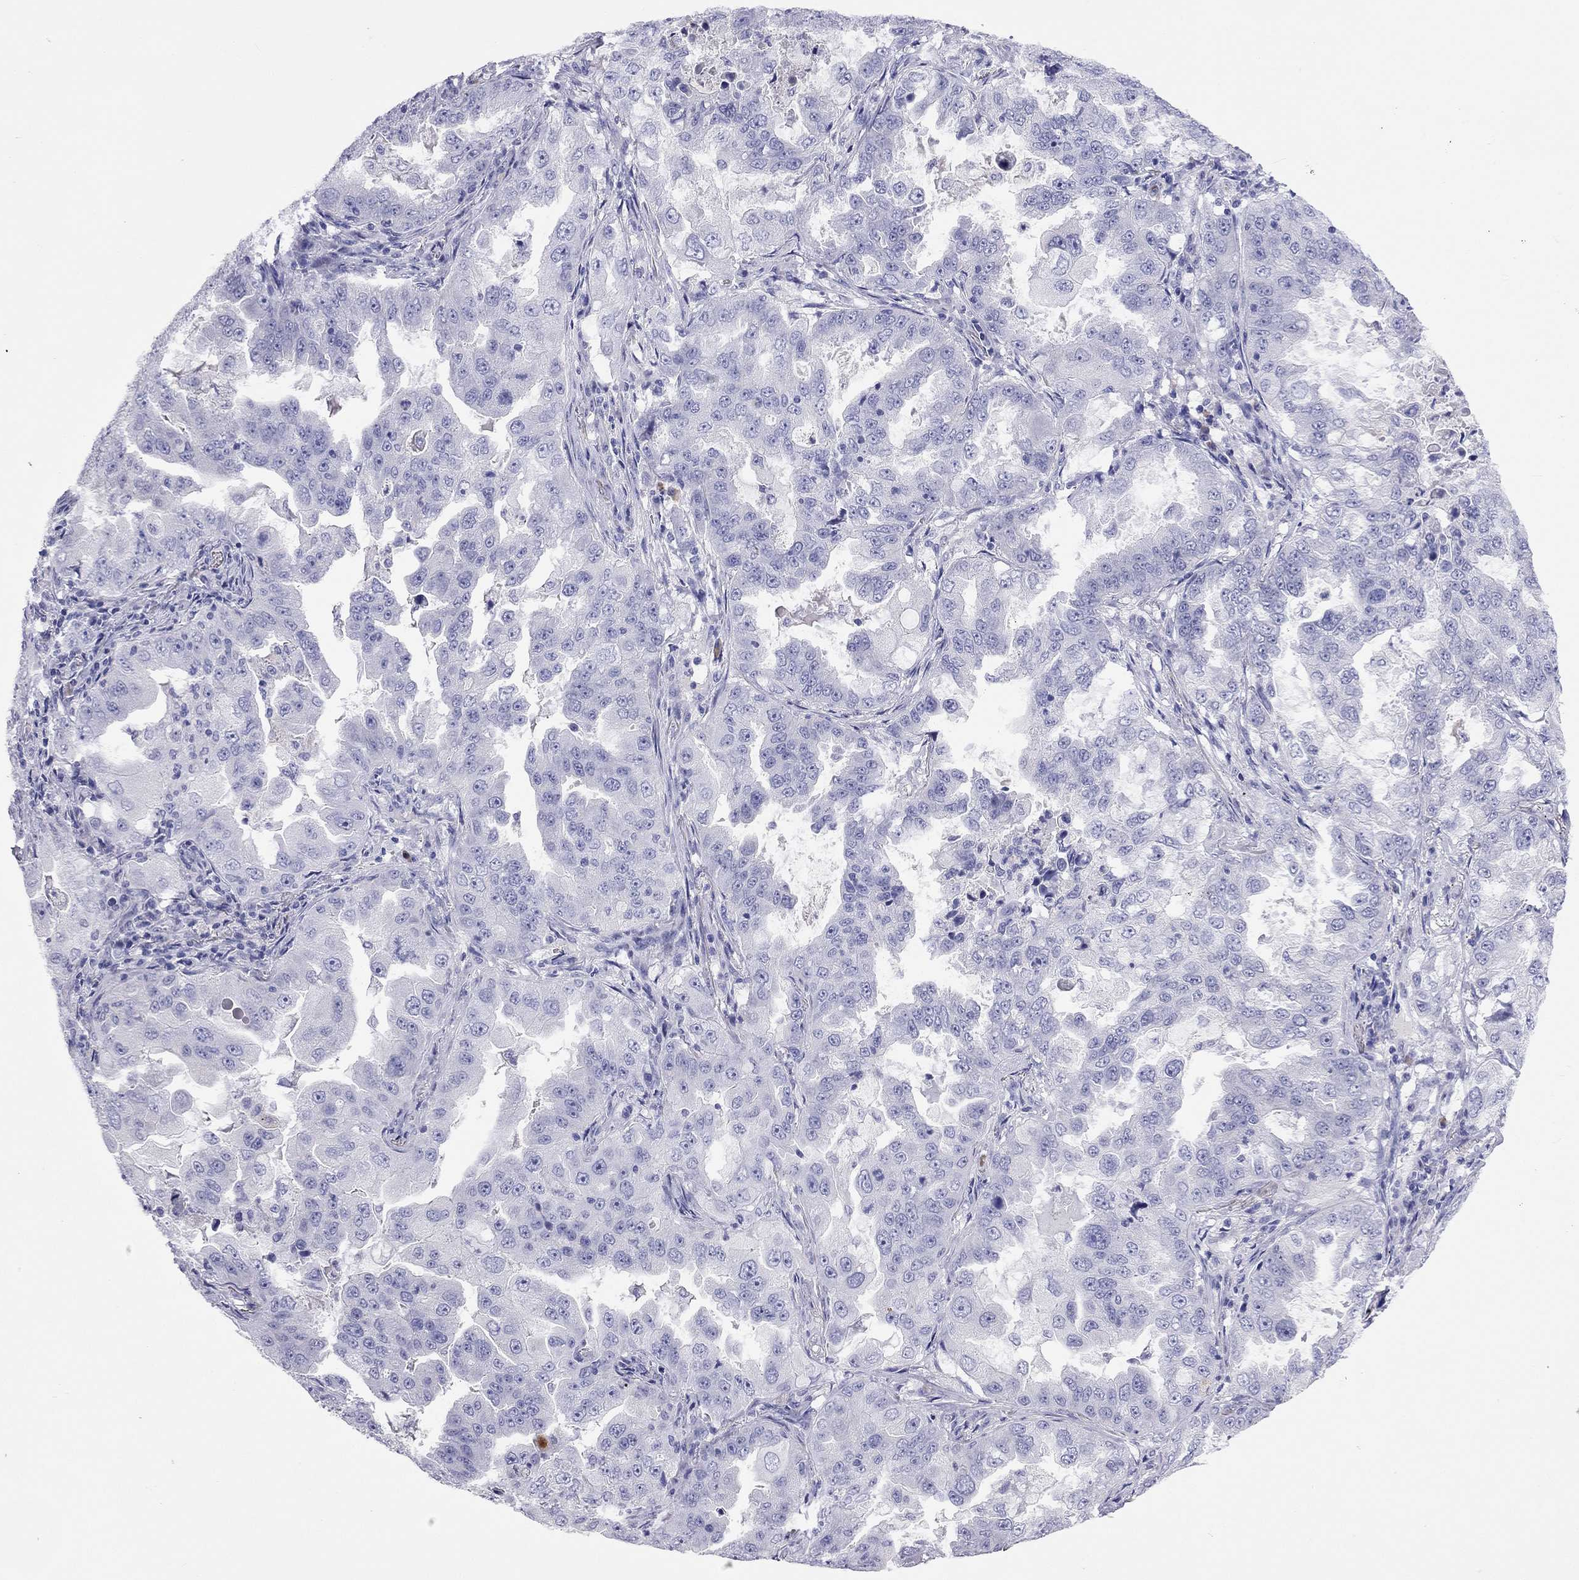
{"staining": {"intensity": "negative", "quantity": "none", "location": "none"}, "tissue": "lung cancer", "cell_type": "Tumor cells", "image_type": "cancer", "snomed": [{"axis": "morphology", "description": "Adenocarcinoma, NOS"}, {"axis": "topography", "description": "Lung"}], "caption": "Histopathology image shows no significant protein positivity in tumor cells of lung adenocarcinoma.", "gene": "CALHM1", "patient": {"sex": "female", "age": 61}}